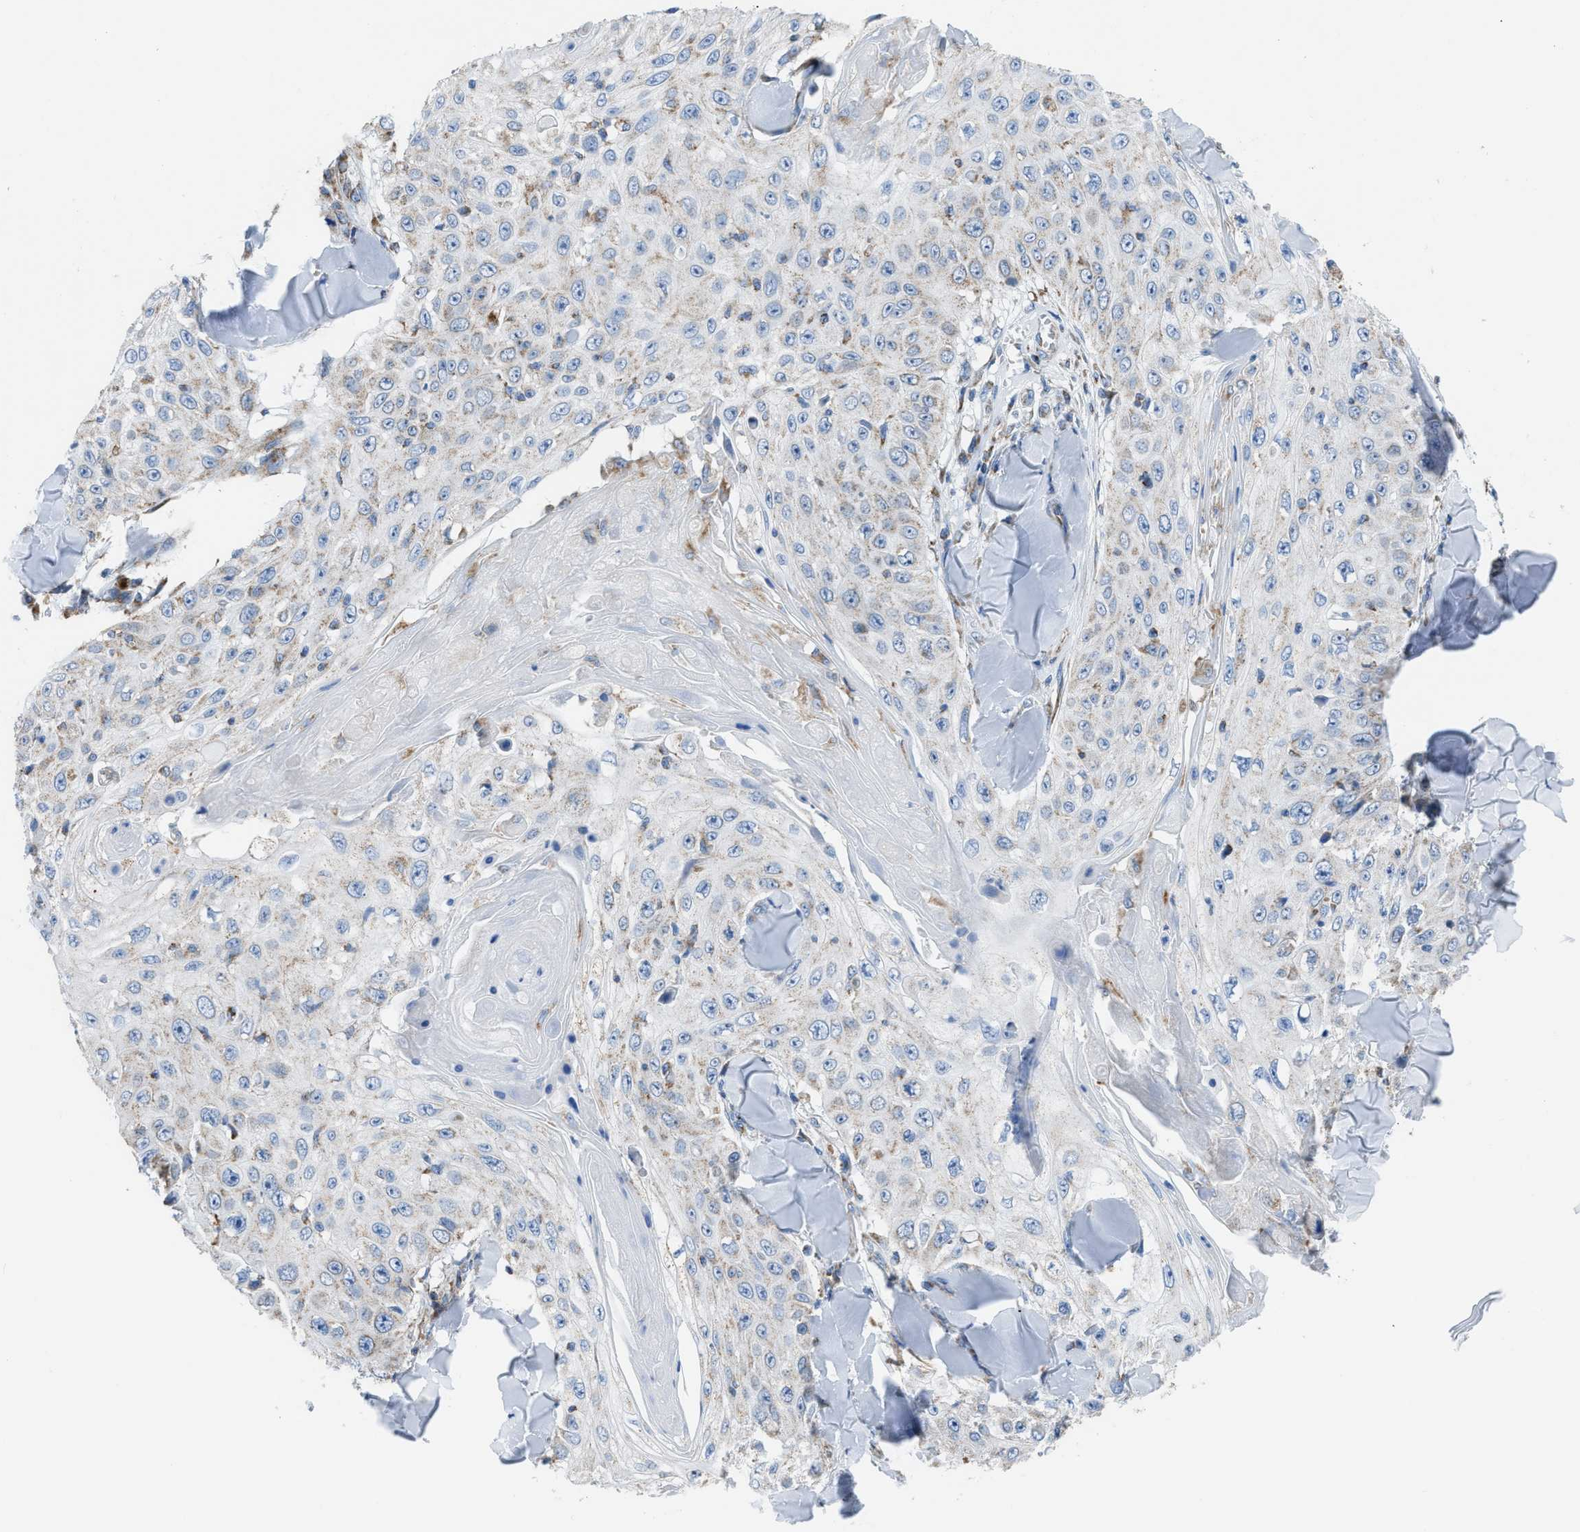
{"staining": {"intensity": "weak", "quantity": "<25%", "location": "cytoplasmic/membranous"}, "tissue": "skin cancer", "cell_type": "Tumor cells", "image_type": "cancer", "snomed": [{"axis": "morphology", "description": "Squamous cell carcinoma, NOS"}, {"axis": "topography", "description": "Skin"}], "caption": "This is a photomicrograph of IHC staining of skin squamous cell carcinoma, which shows no expression in tumor cells.", "gene": "ETFB", "patient": {"sex": "male", "age": 86}}